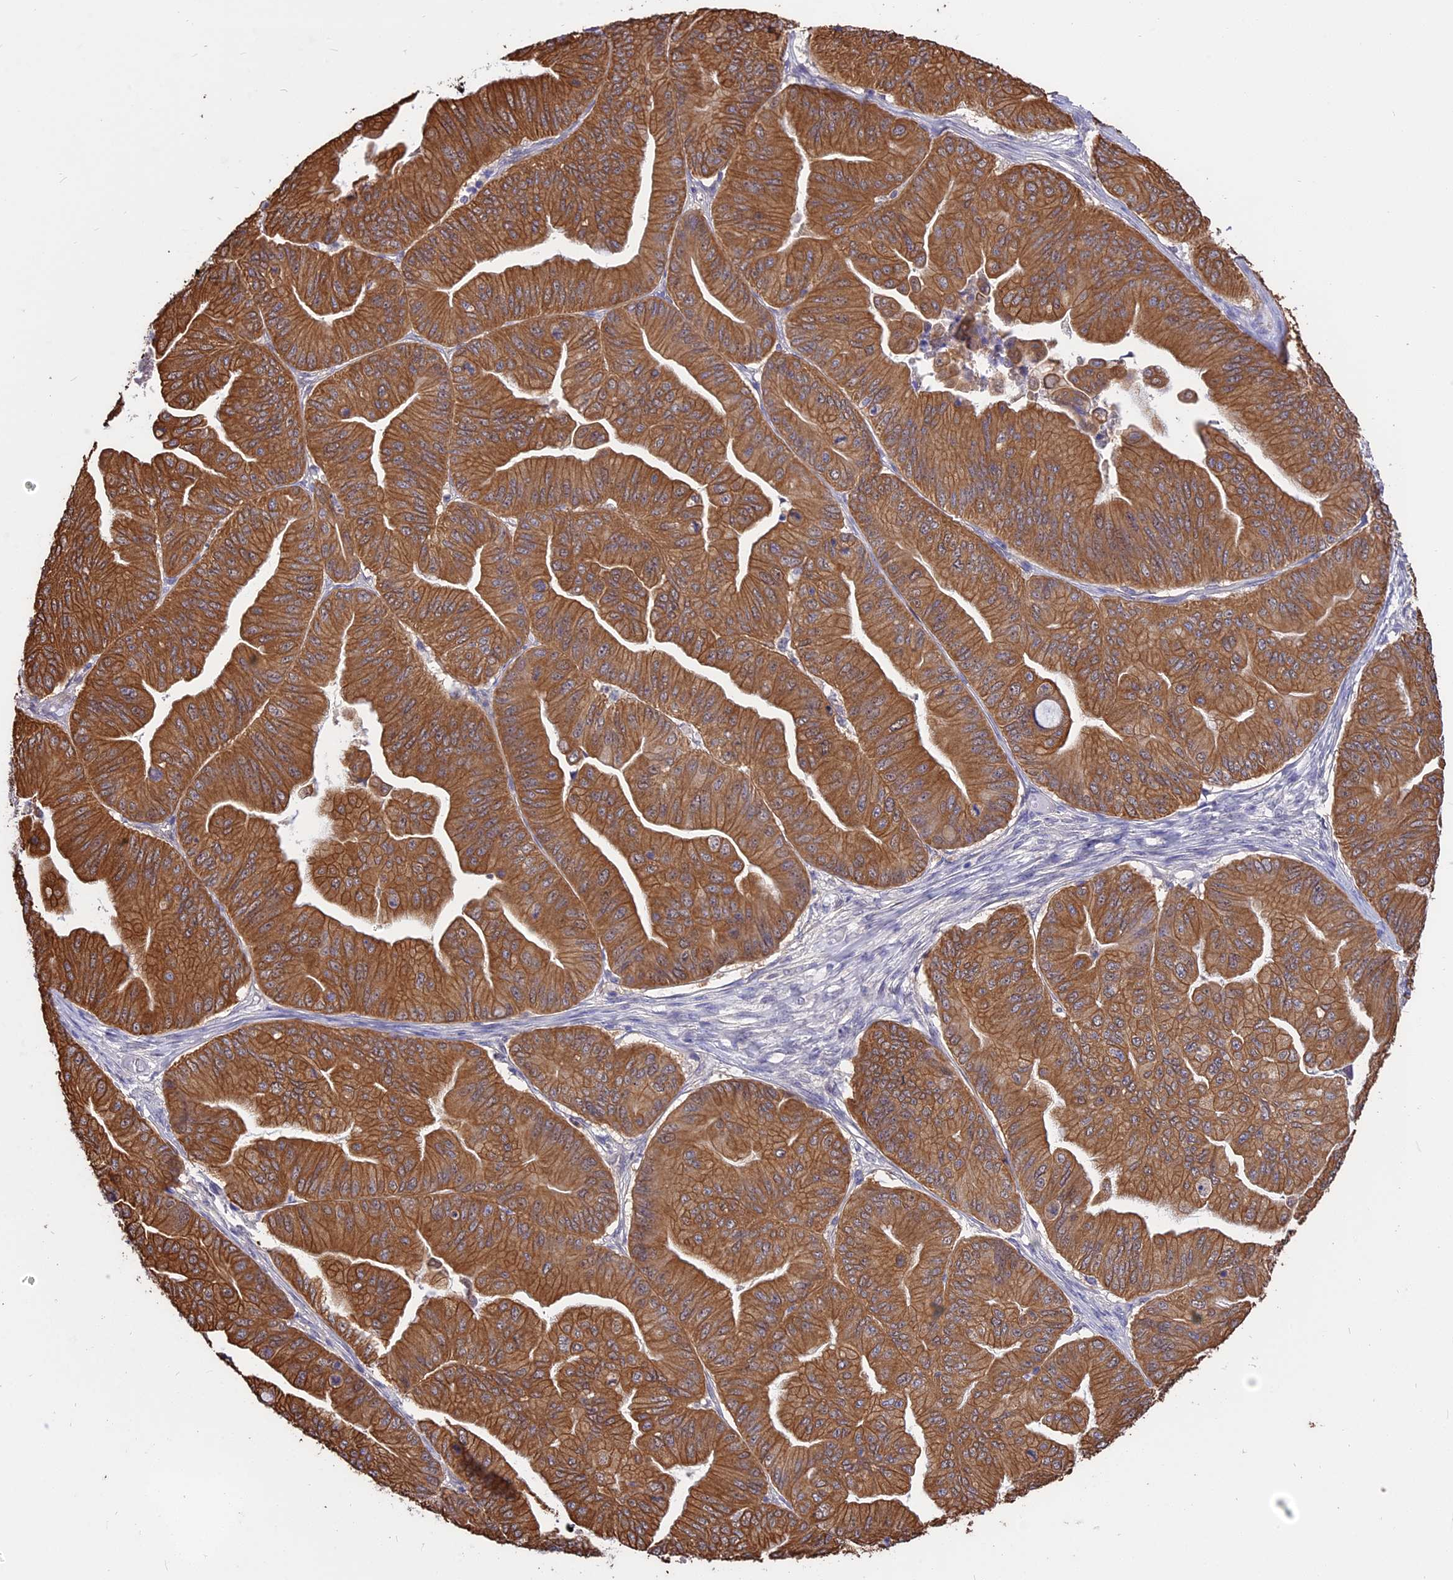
{"staining": {"intensity": "strong", "quantity": ">75%", "location": "cytoplasmic/membranous"}, "tissue": "ovarian cancer", "cell_type": "Tumor cells", "image_type": "cancer", "snomed": [{"axis": "morphology", "description": "Cystadenocarcinoma, mucinous, NOS"}, {"axis": "topography", "description": "Ovary"}], "caption": "Immunohistochemistry (IHC) of human ovarian mucinous cystadenocarcinoma shows high levels of strong cytoplasmic/membranous expression in about >75% of tumor cells.", "gene": "STUB1", "patient": {"sex": "female", "age": 61}}